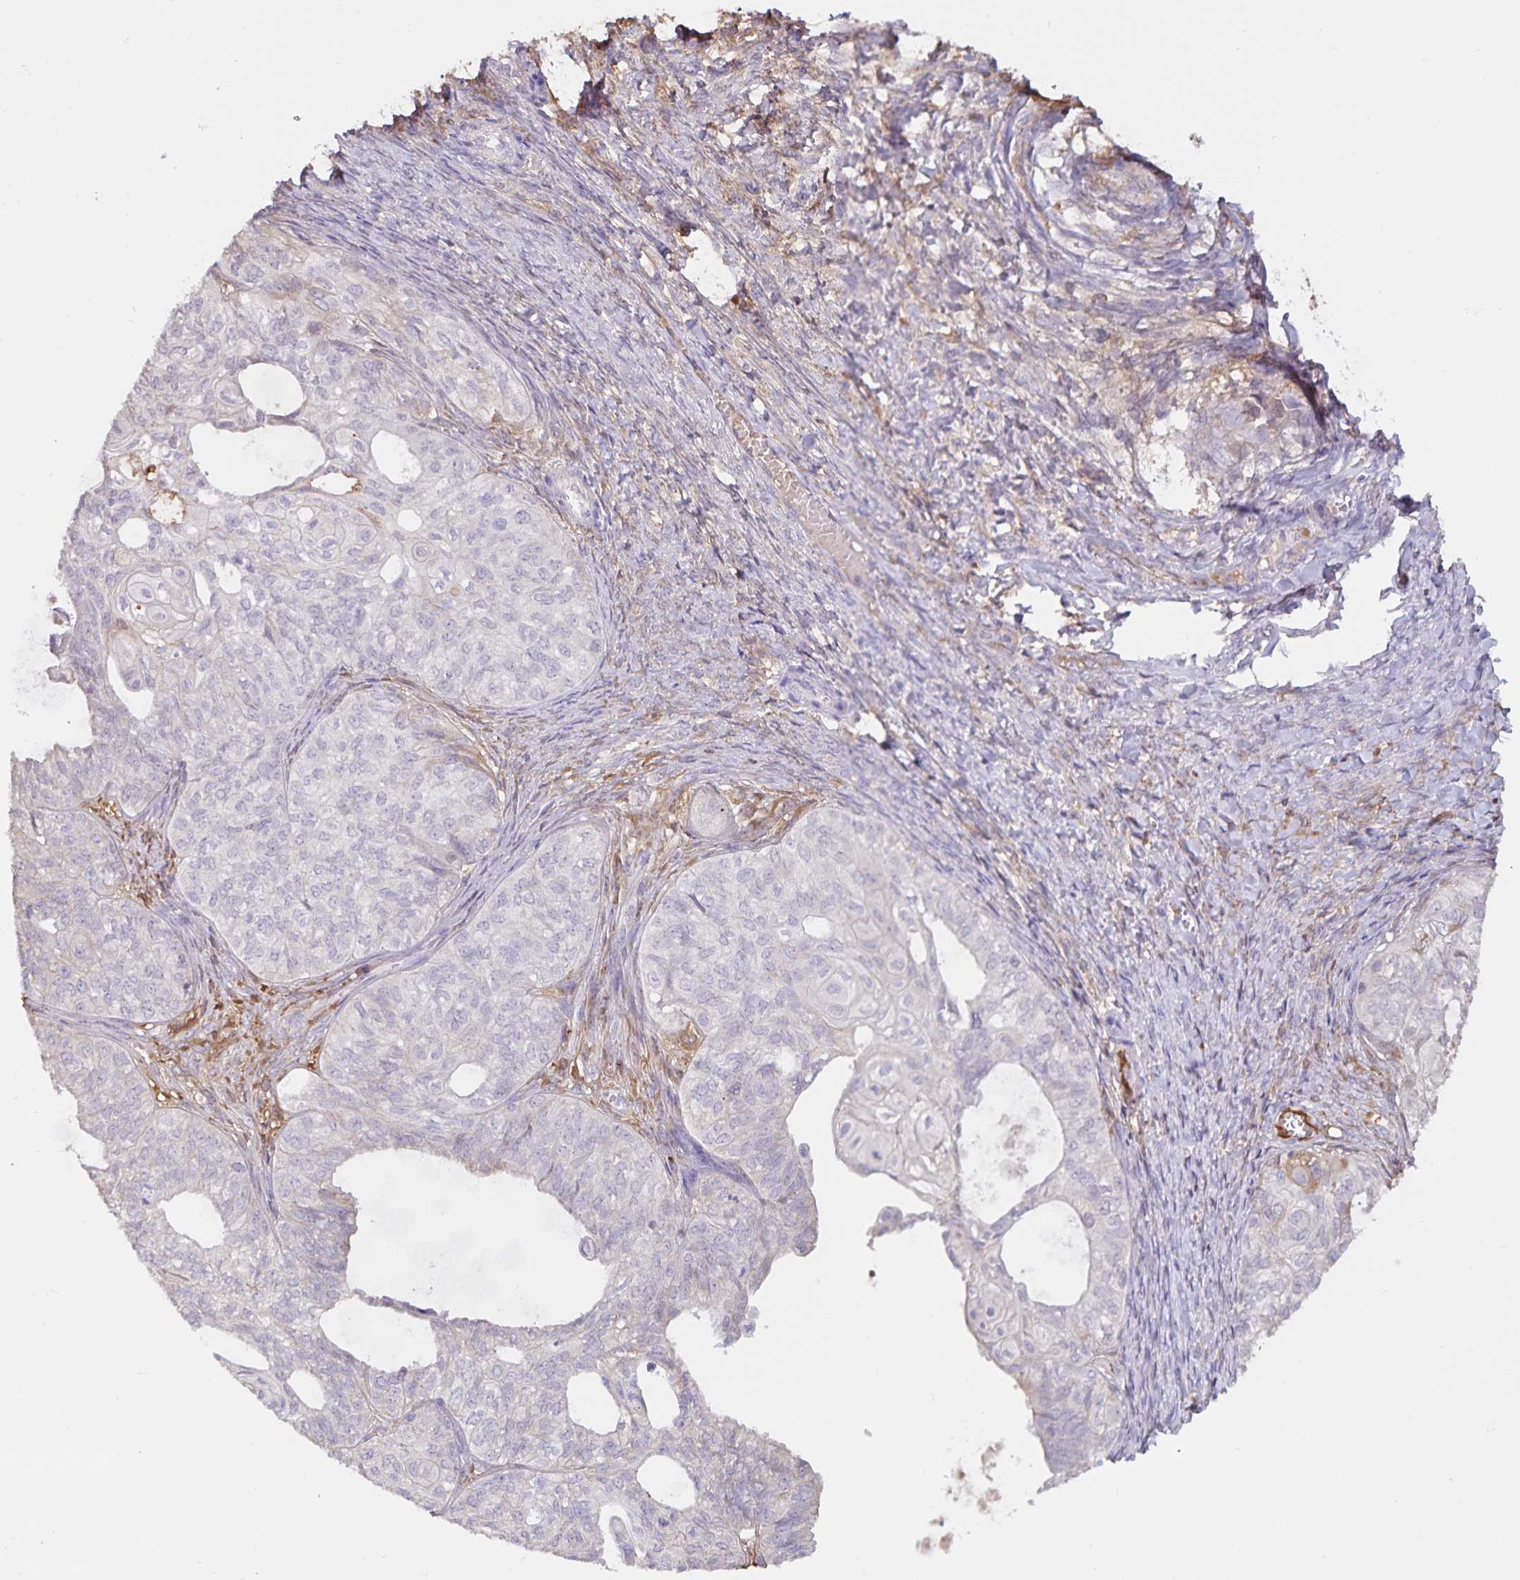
{"staining": {"intensity": "negative", "quantity": "none", "location": "none"}, "tissue": "ovarian cancer", "cell_type": "Tumor cells", "image_type": "cancer", "snomed": [{"axis": "morphology", "description": "Carcinoma, endometroid"}, {"axis": "topography", "description": "Ovary"}], "caption": "Human ovarian cancer stained for a protein using immunohistochemistry (IHC) demonstrates no expression in tumor cells.", "gene": "FGG", "patient": {"sex": "female", "age": 64}}